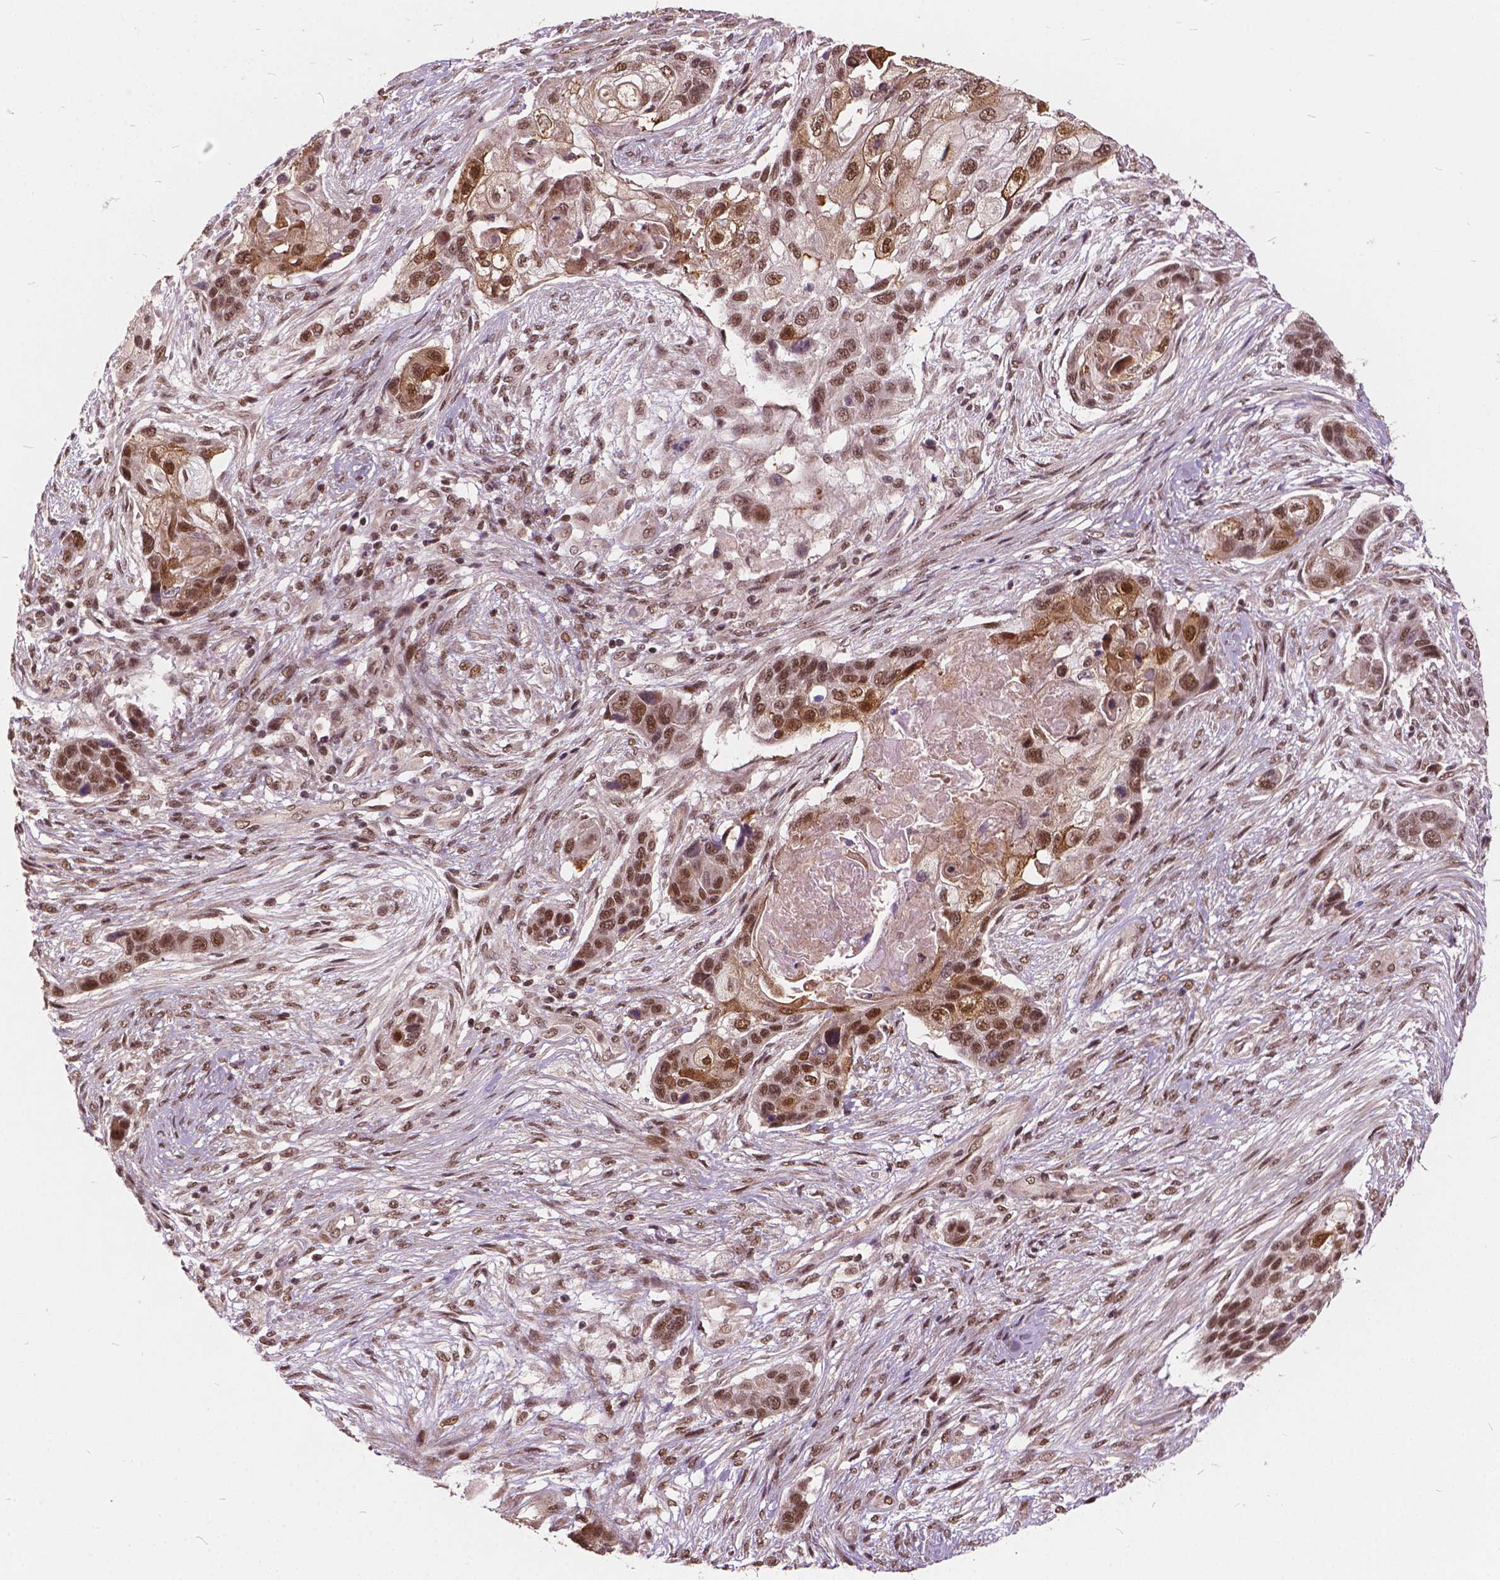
{"staining": {"intensity": "moderate", "quantity": ">75%", "location": "cytoplasmic/membranous,nuclear"}, "tissue": "lung cancer", "cell_type": "Tumor cells", "image_type": "cancer", "snomed": [{"axis": "morphology", "description": "Squamous cell carcinoma, NOS"}, {"axis": "topography", "description": "Lung"}], "caption": "A brown stain labels moderate cytoplasmic/membranous and nuclear staining of a protein in human lung squamous cell carcinoma tumor cells.", "gene": "GPS2", "patient": {"sex": "male", "age": 69}}